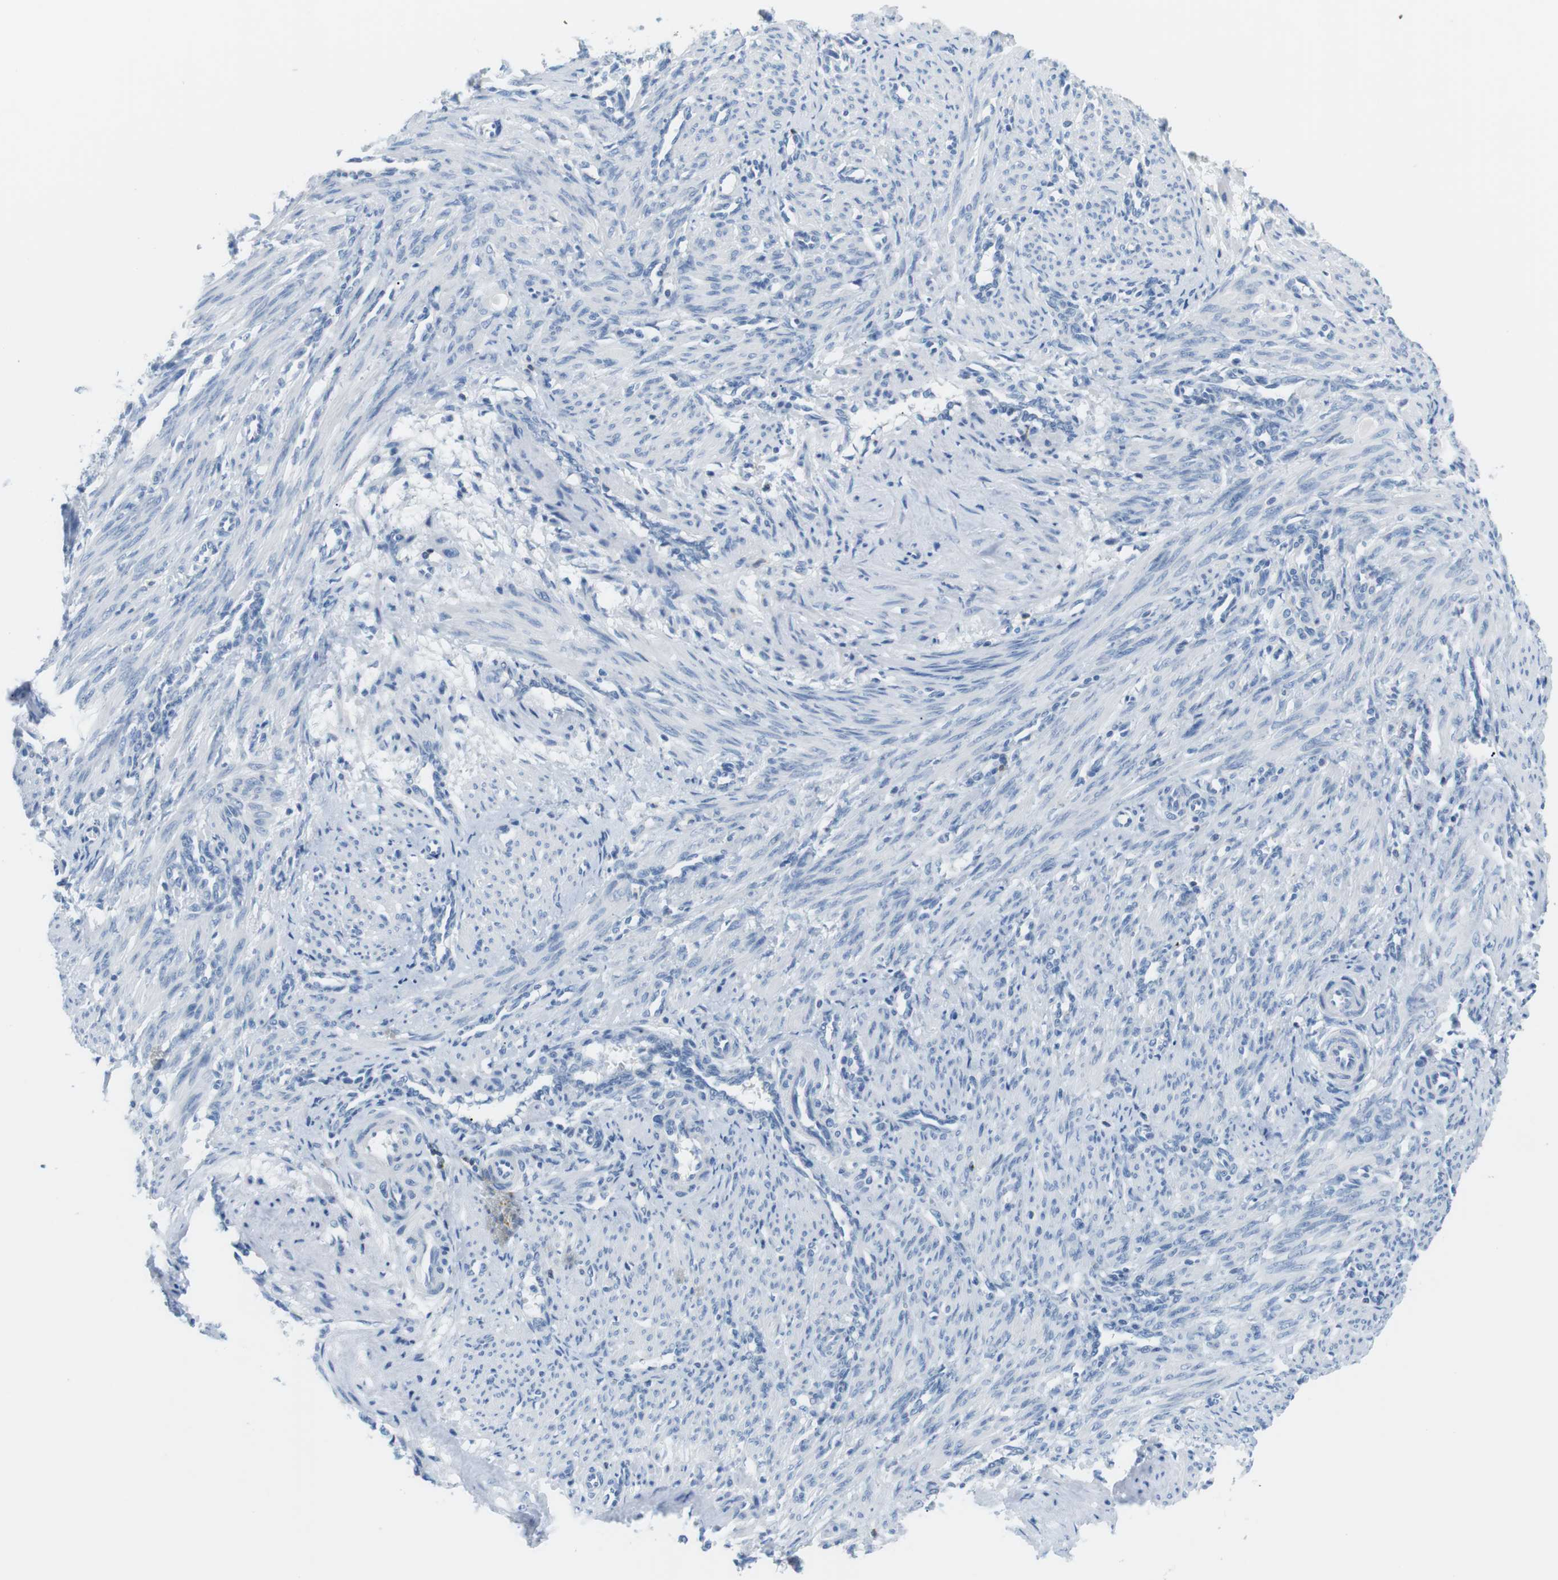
{"staining": {"intensity": "negative", "quantity": "none", "location": "none"}, "tissue": "smooth muscle", "cell_type": "Smooth muscle cells", "image_type": "normal", "snomed": [{"axis": "morphology", "description": "Normal tissue, NOS"}, {"axis": "topography", "description": "Endometrium"}], "caption": "Smooth muscle stained for a protein using IHC demonstrates no expression smooth muscle cells.", "gene": "TNFRSF4", "patient": {"sex": "female", "age": 33}}